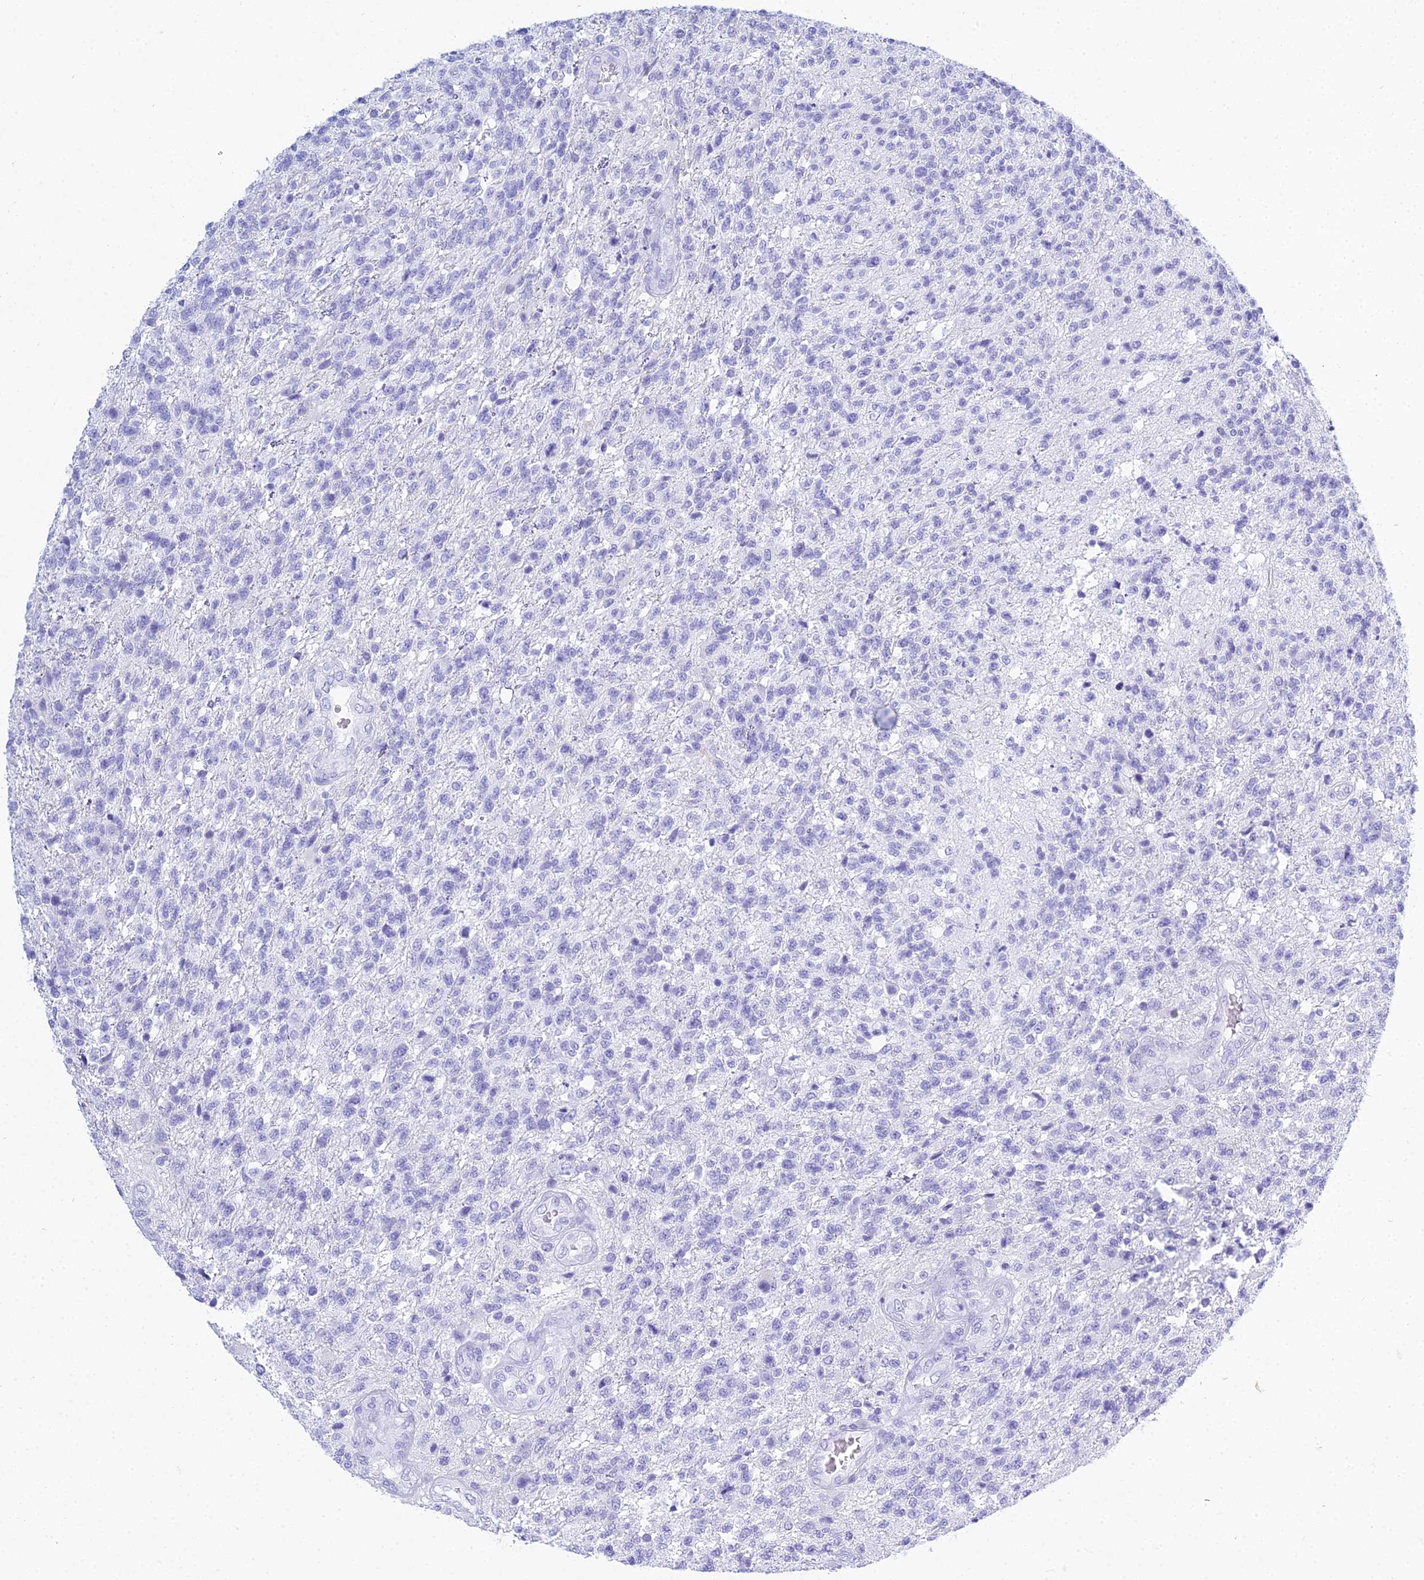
{"staining": {"intensity": "negative", "quantity": "none", "location": "none"}, "tissue": "glioma", "cell_type": "Tumor cells", "image_type": "cancer", "snomed": [{"axis": "morphology", "description": "Glioma, malignant, High grade"}, {"axis": "topography", "description": "Brain"}], "caption": "Immunohistochemical staining of glioma exhibits no significant positivity in tumor cells.", "gene": "PATE4", "patient": {"sex": "male", "age": 56}}